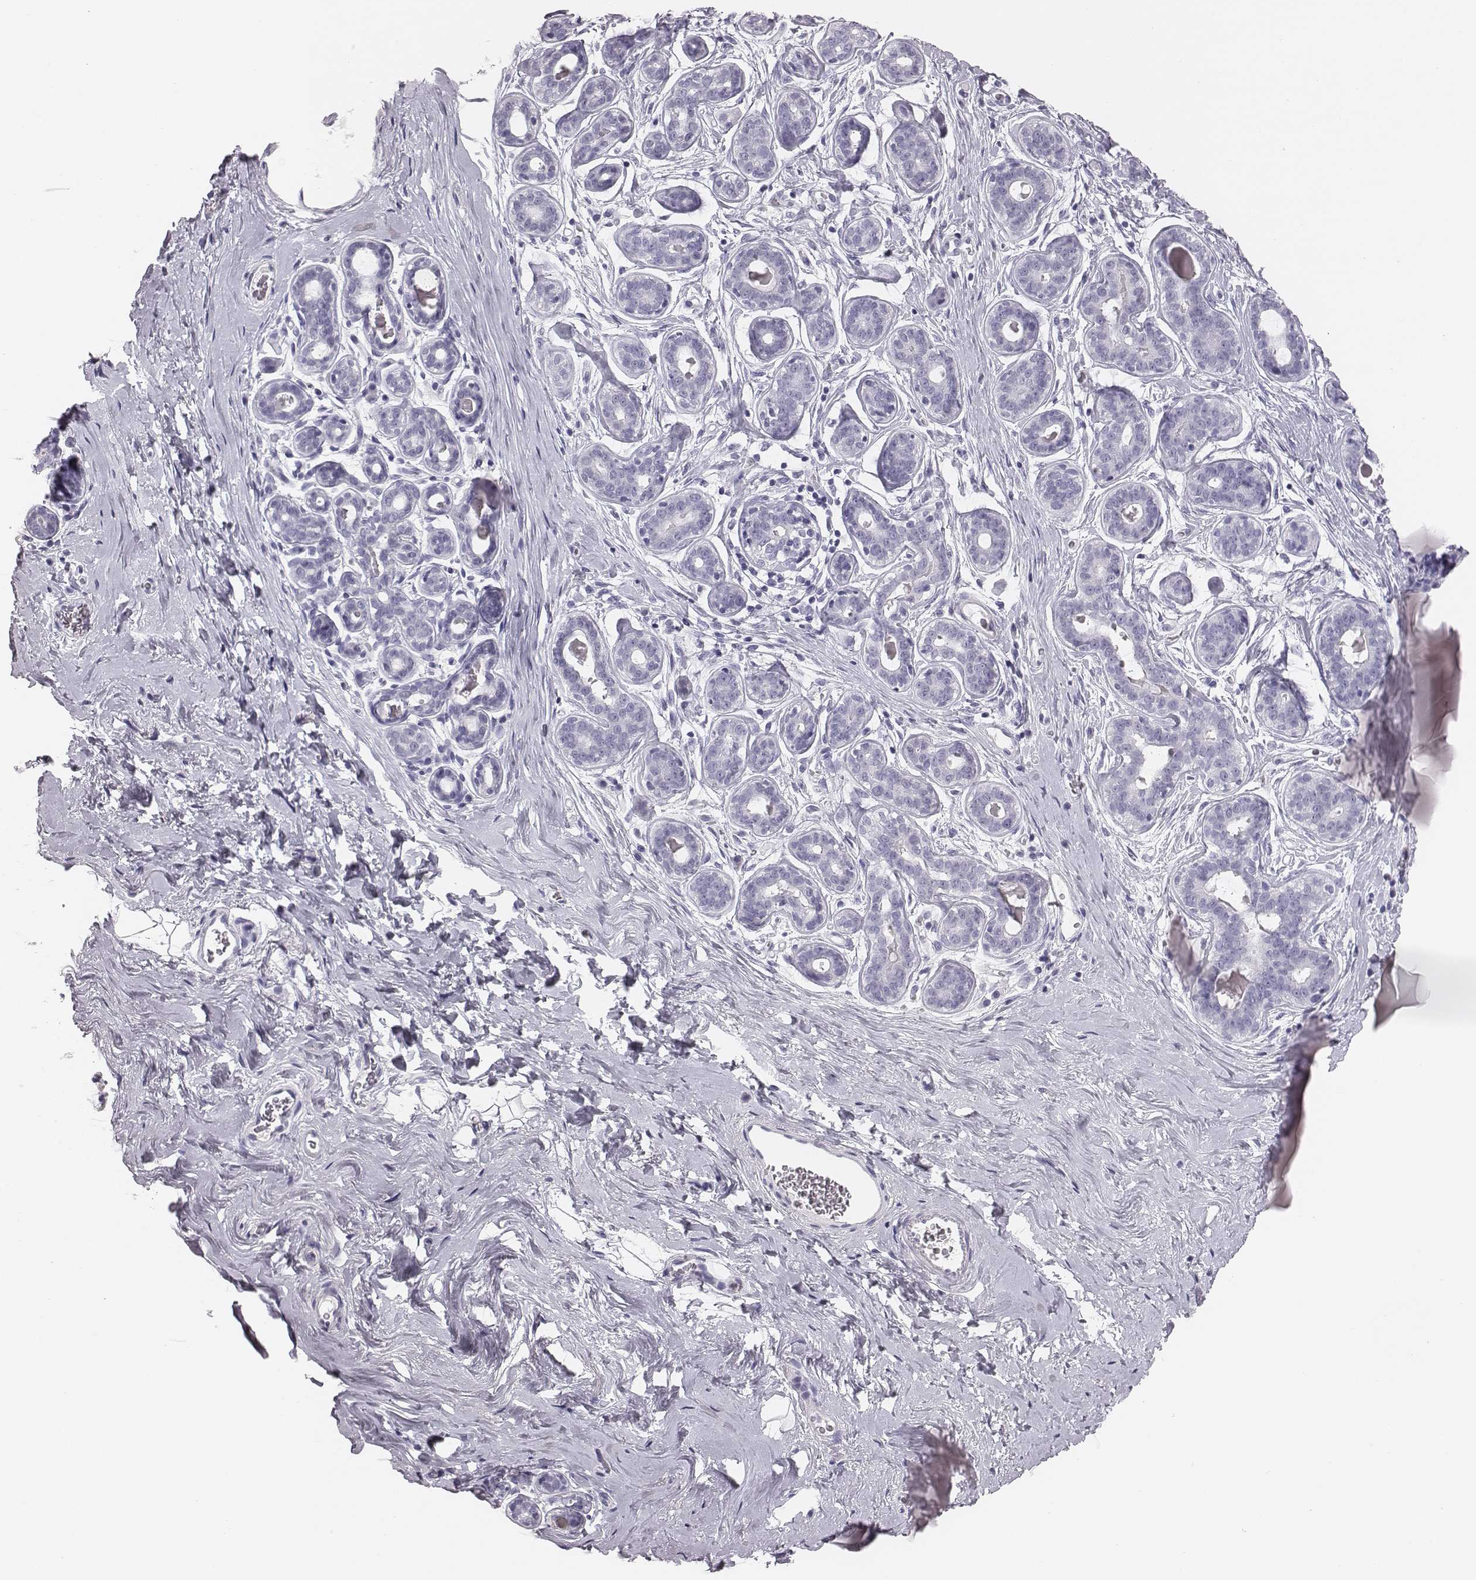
{"staining": {"intensity": "negative", "quantity": "none", "location": "none"}, "tissue": "breast", "cell_type": "Adipocytes", "image_type": "normal", "snomed": [{"axis": "morphology", "description": "Normal tissue, NOS"}, {"axis": "topography", "description": "Skin"}, {"axis": "topography", "description": "Breast"}], "caption": "The immunohistochemistry histopathology image has no significant positivity in adipocytes of breast. (Brightfield microscopy of DAB (3,3'-diaminobenzidine) immunohistochemistry at high magnification).", "gene": "CSH1", "patient": {"sex": "female", "age": 43}}